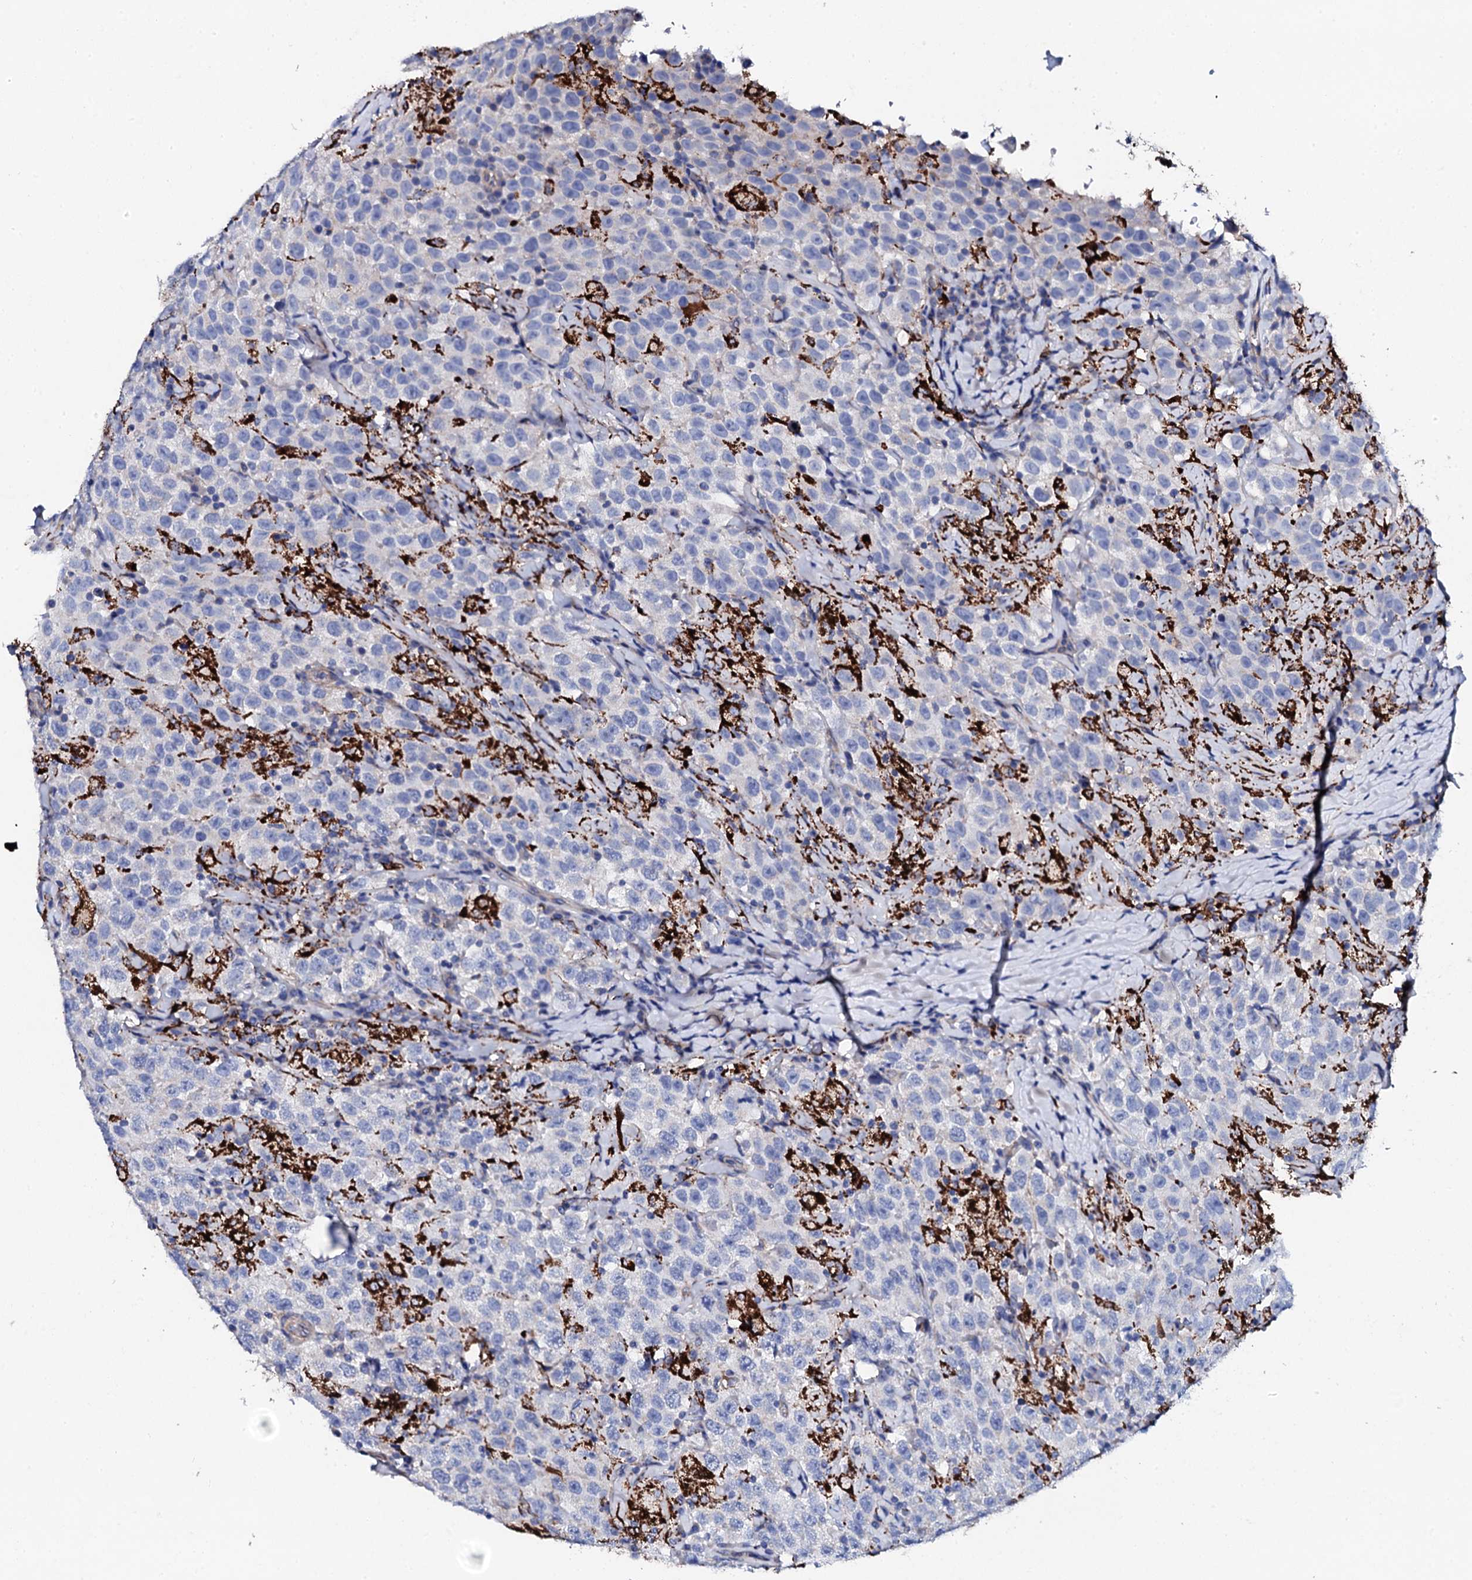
{"staining": {"intensity": "negative", "quantity": "none", "location": "none"}, "tissue": "testis cancer", "cell_type": "Tumor cells", "image_type": "cancer", "snomed": [{"axis": "morphology", "description": "Seminoma, NOS"}, {"axis": "topography", "description": "Testis"}], "caption": "A micrograph of testis cancer (seminoma) stained for a protein exhibits no brown staining in tumor cells.", "gene": "KLHL32", "patient": {"sex": "male", "age": 41}}